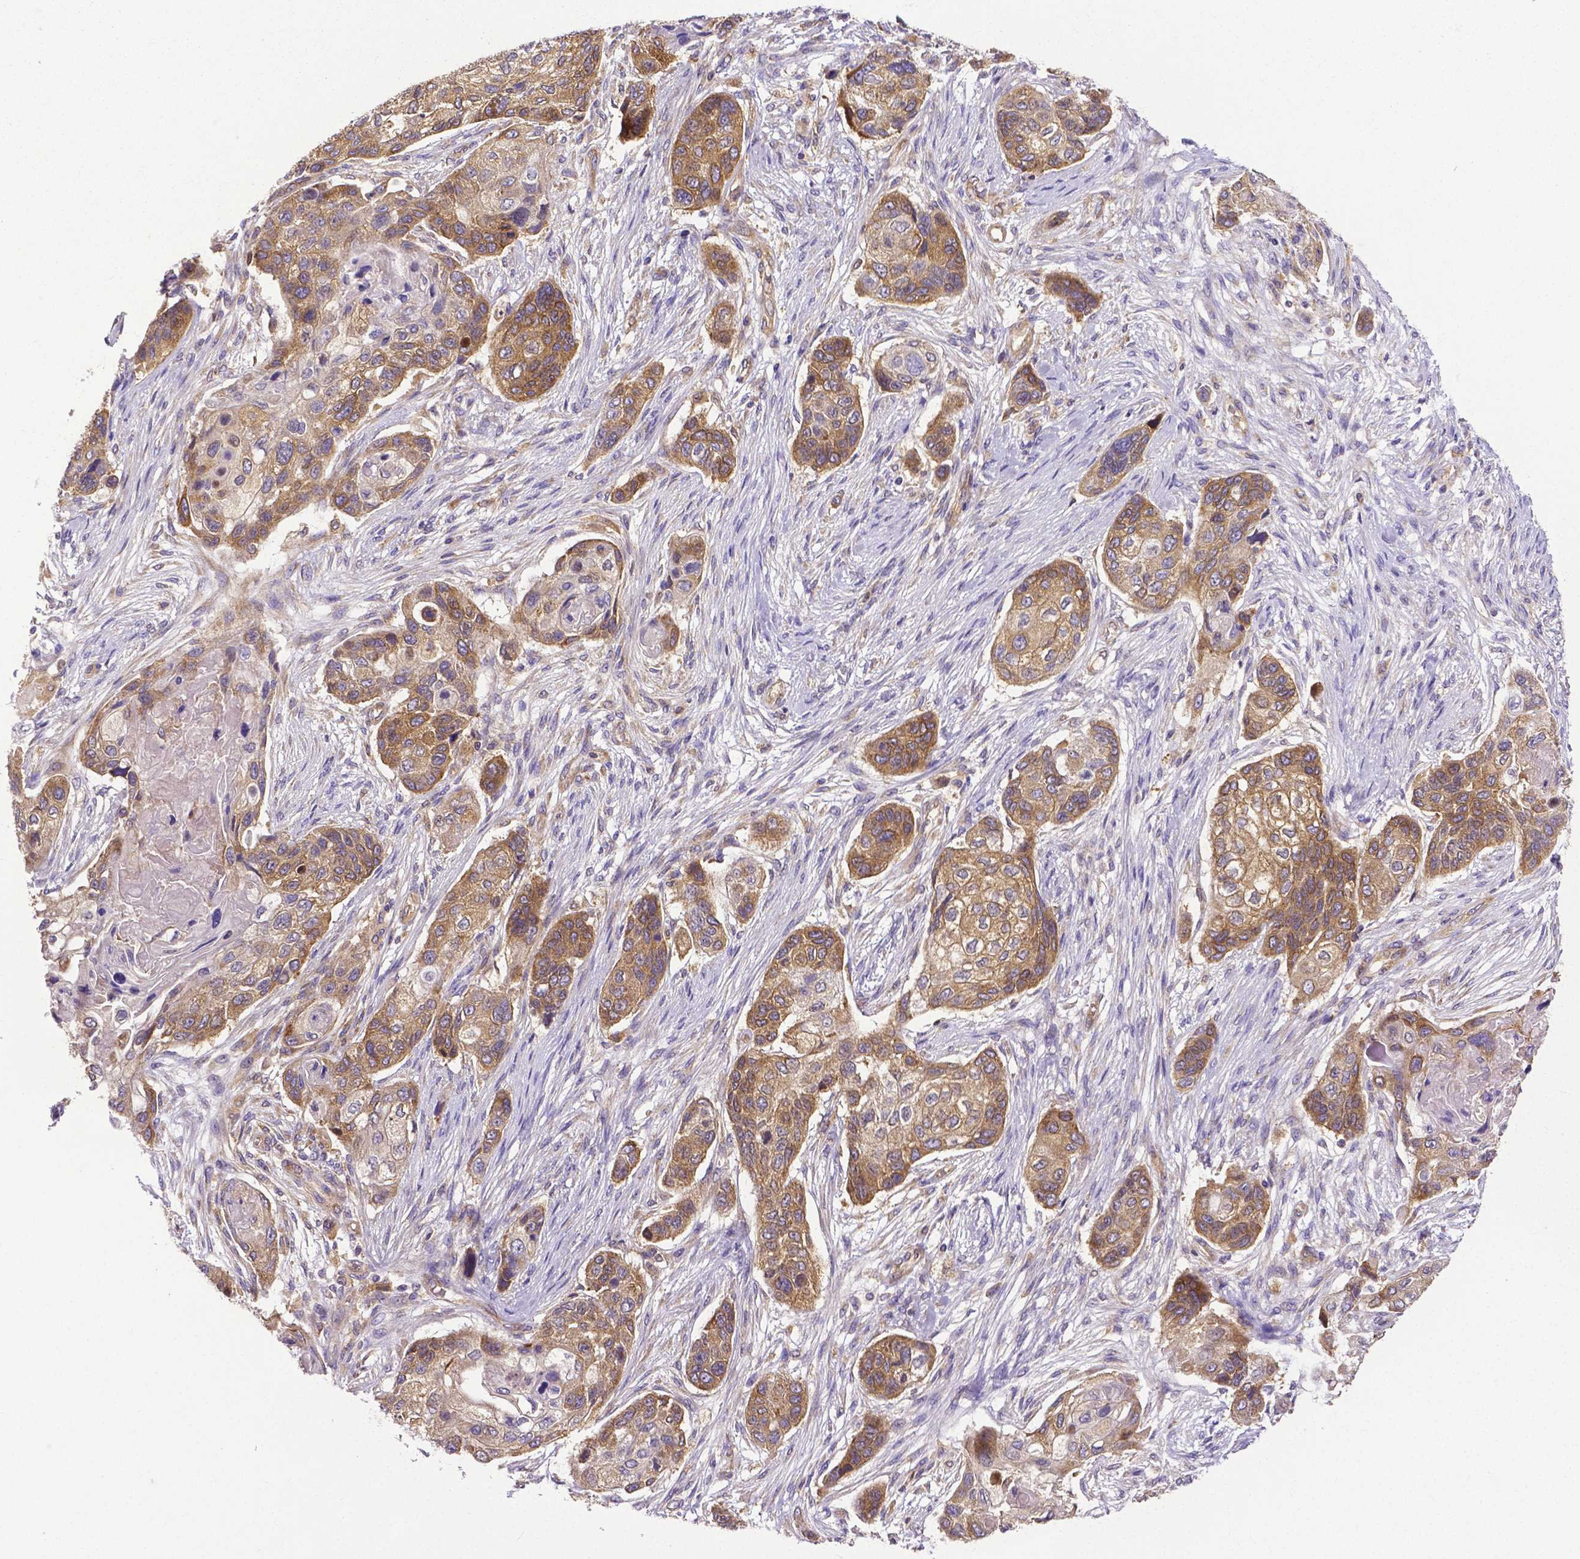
{"staining": {"intensity": "moderate", "quantity": ">75%", "location": "cytoplasmic/membranous"}, "tissue": "lung cancer", "cell_type": "Tumor cells", "image_type": "cancer", "snomed": [{"axis": "morphology", "description": "Squamous cell carcinoma, NOS"}, {"axis": "topography", "description": "Lung"}], "caption": "Immunohistochemical staining of human squamous cell carcinoma (lung) demonstrates medium levels of moderate cytoplasmic/membranous protein expression in about >75% of tumor cells.", "gene": "DICER1", "patient": {"sex": "male", "age": 69}}